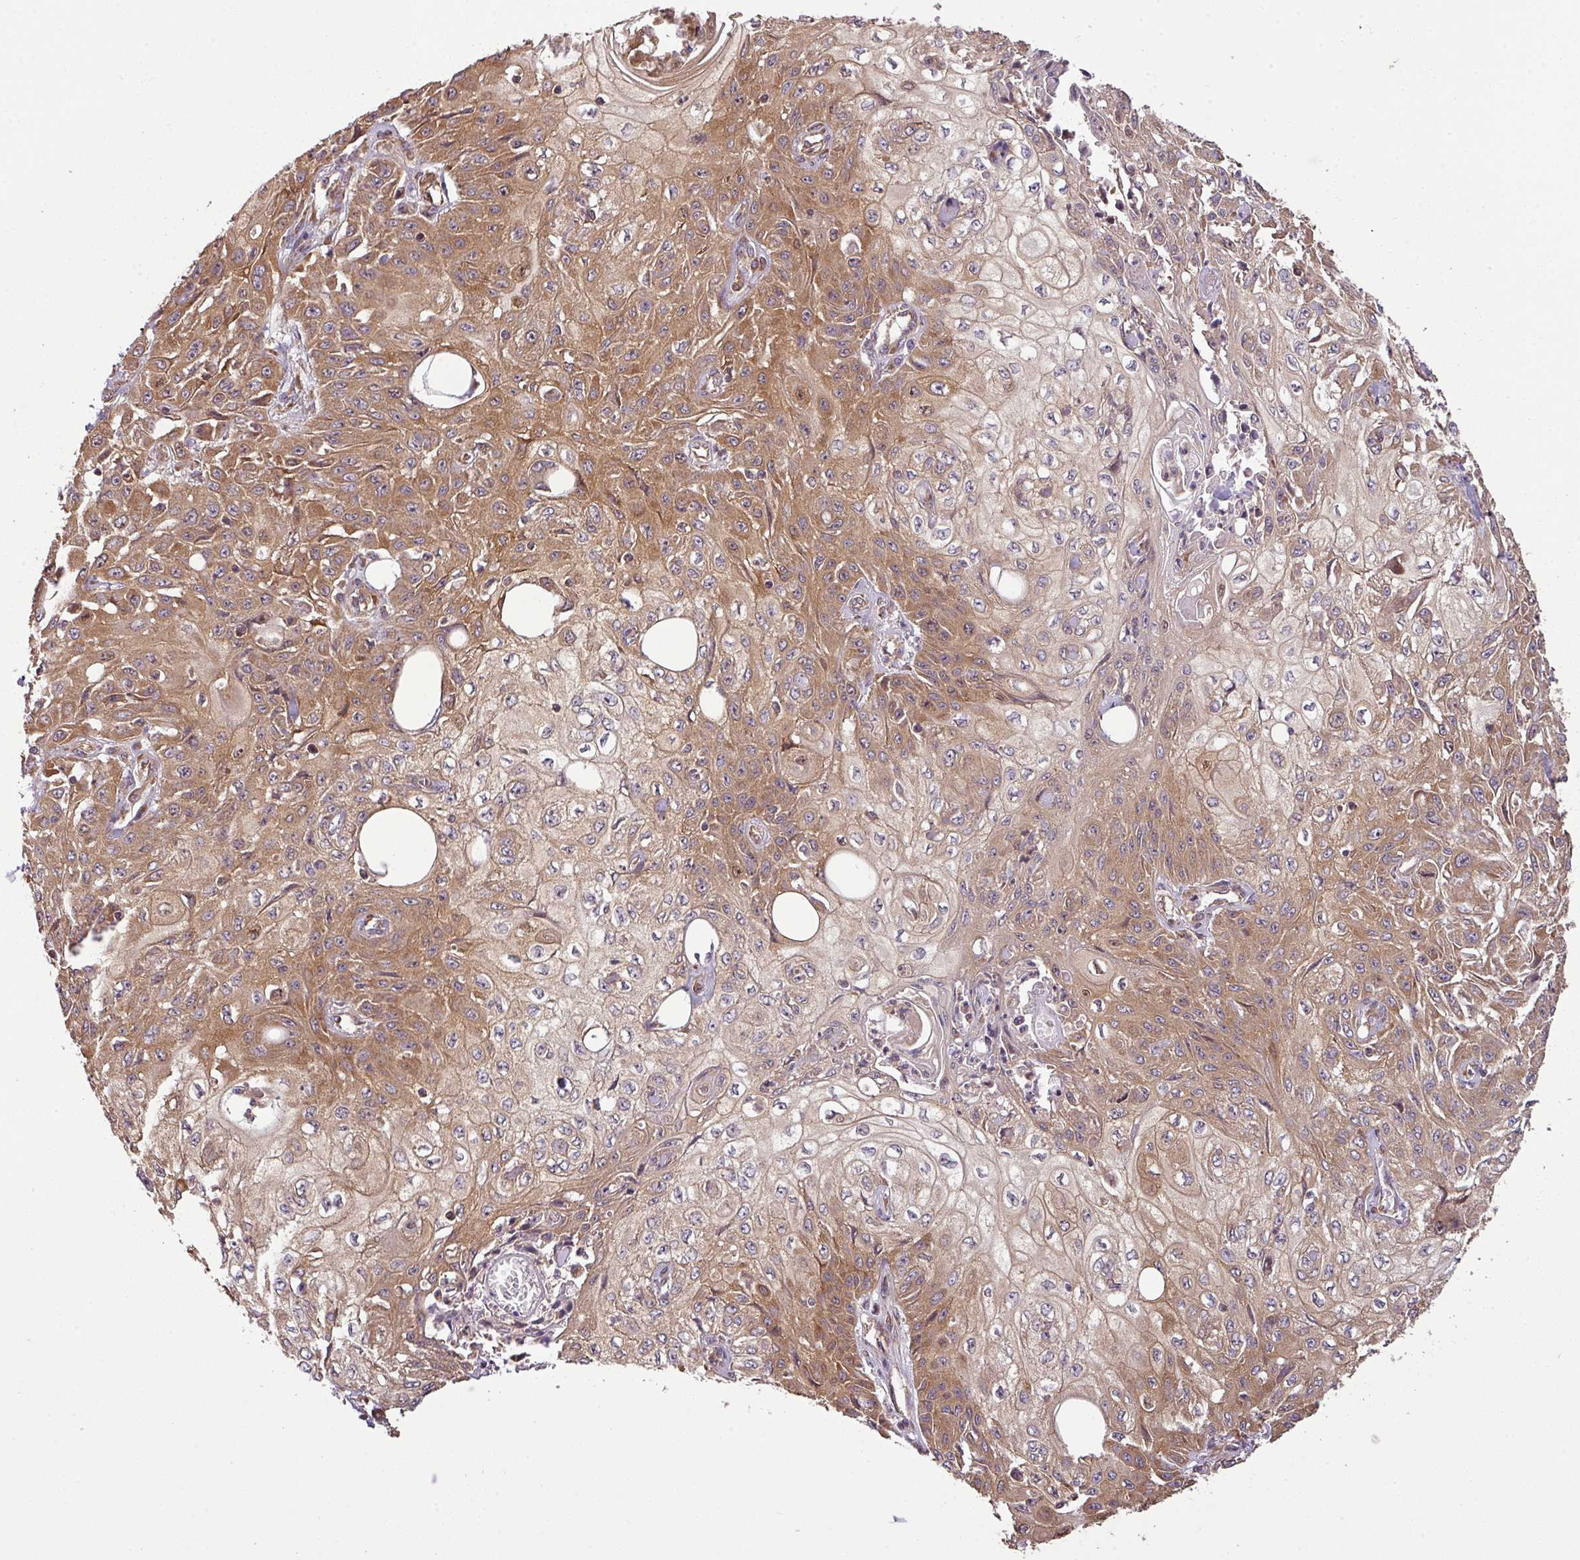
{"staining": {"intensity": "moderate", "quantity": ">75%", "location": "cytoplasmic/membranous,nuclear"}, "tissue": "skin cancer", "cell_type": "Tumor cells", "image_type": "cancer", "snomed": [{"axis": "morphology", "description": "Squamous cell carcinoma, NOS"}, {"axis": "morphology", "description": "Squamous cell carcinoma, metastatic, NOS"}, {"axis": "topography", "description": "Skin"}, {"axis": "topography", "description": "Lymph node"}], "caption": "A high-resolution micrograph shows immunohistochemistry staining of skin squamous cell carcinoma, which demonstrates moderate cytoplasmic/membranous and nuclear staining in approximately >75% of tumor cells.", "gene": "VENTX", "patient": {"sex": "male", "age": 75}}